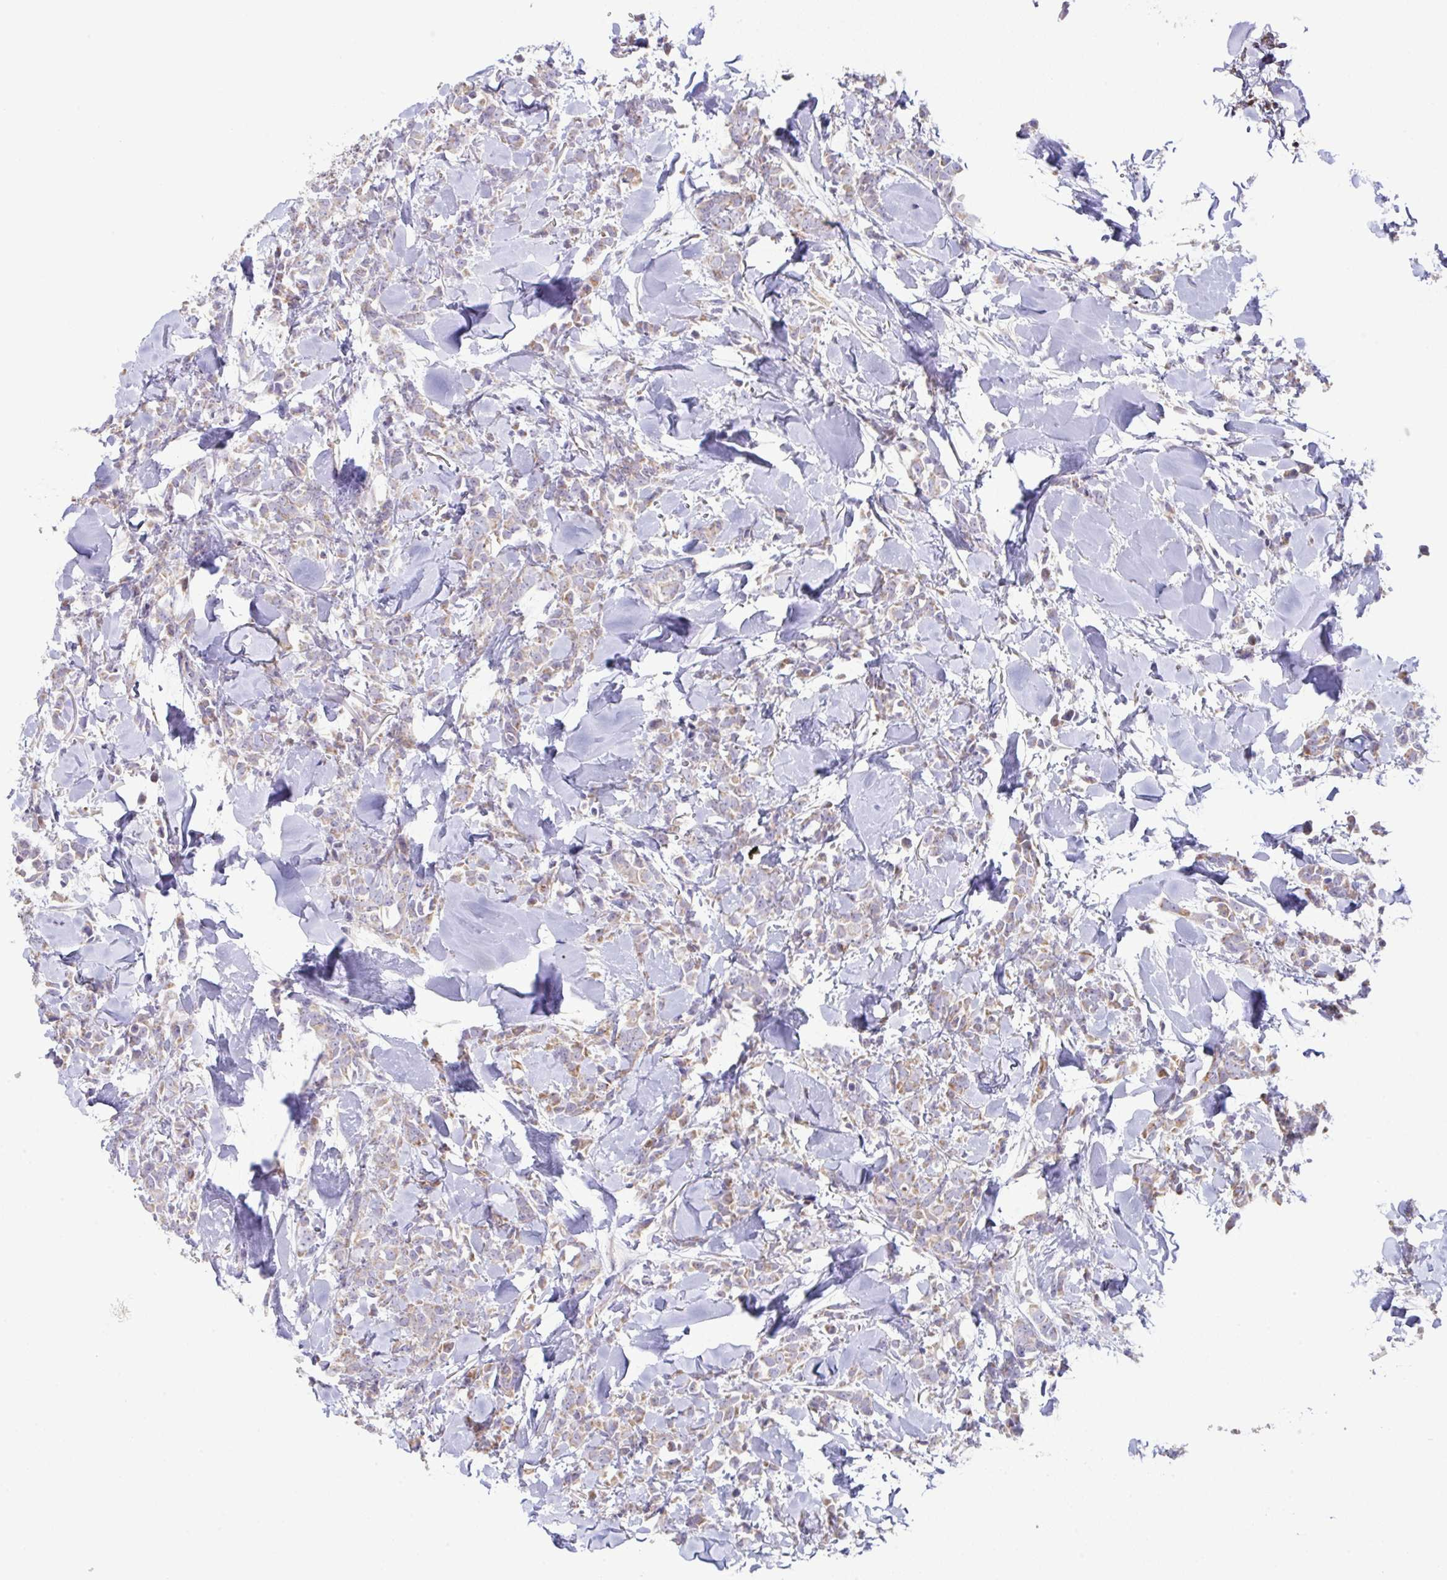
{"staining": {"intensity": "weak", "quantity": ">75%", "location": "cytoplasmic/membranous"}, "tissue": "breast cancer", "cell_type": "Tumor cells", "image_type": "cancer", "snomed": [{"axis": "morphology", "description": "Lobular carcinoma"}, {"axis": "topography", "description": "Breast"}], "caption": "Protein expression analysis of breast cancer demonstrates weak cytoplasmic/membranous staining in about >75% of tumor cells.", "gene": "DOK7", "patient": {"sex": "female", "age": 91}}